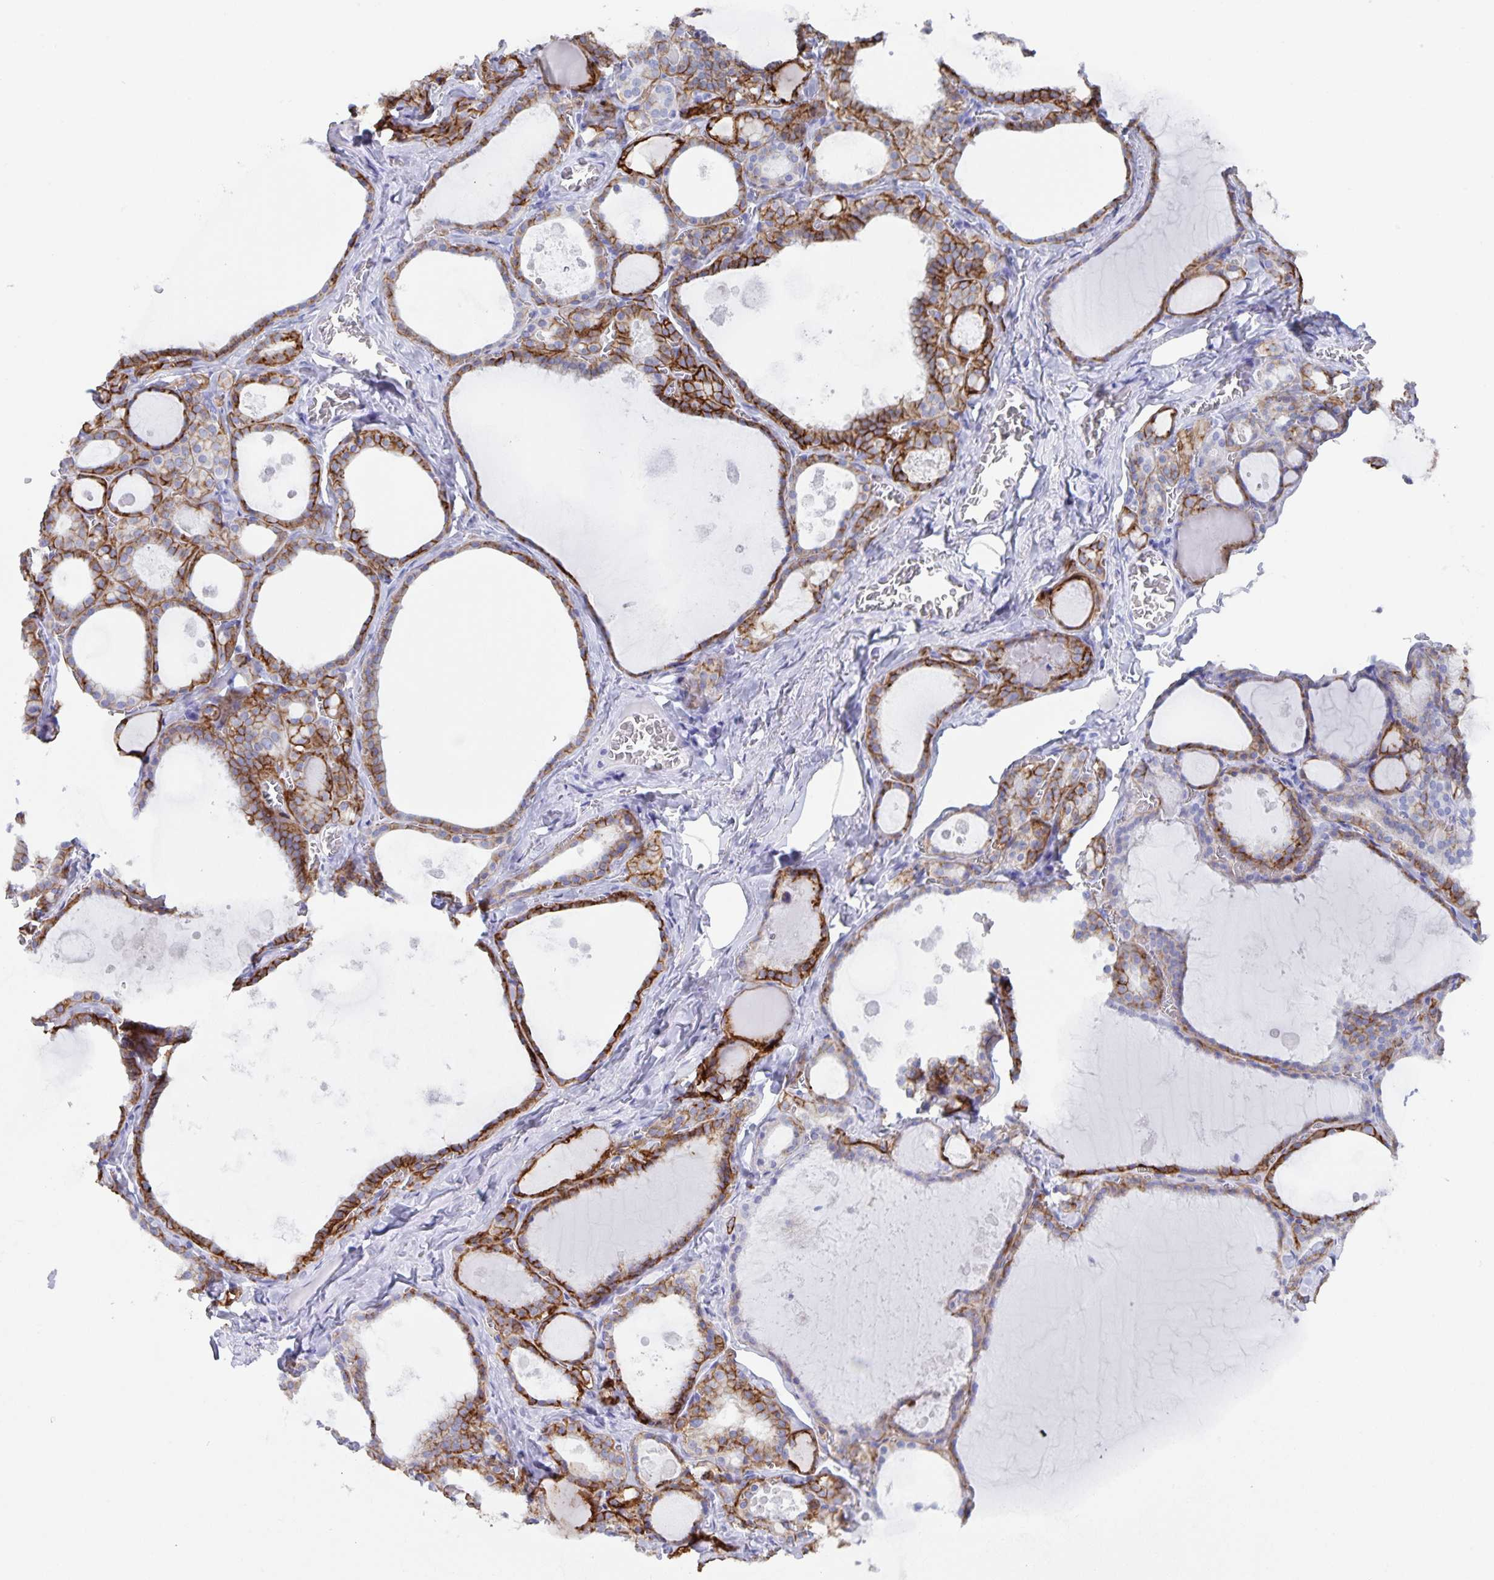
{"staining": {"intensity": "moderate", "quantity": ">75%", "location": "cytoplasmic/membranous"}, "tissue": "thyroid gland", "cell_type": "Glandular cells", "image_type": "normal", "snomed": [{"axis": "morphology", "description": "Normal tissue, NOS"}, {"axis": "topography", "description": "Thyroid gland"}], "caption": "Human thyroid gland stained for a protein (brown) displays moderate cytoplasmic/membranous positive positivity in approximately >75% of glandular cells.", "gene": "AQP4", "patient": {"sex": "male", "age": 56}}